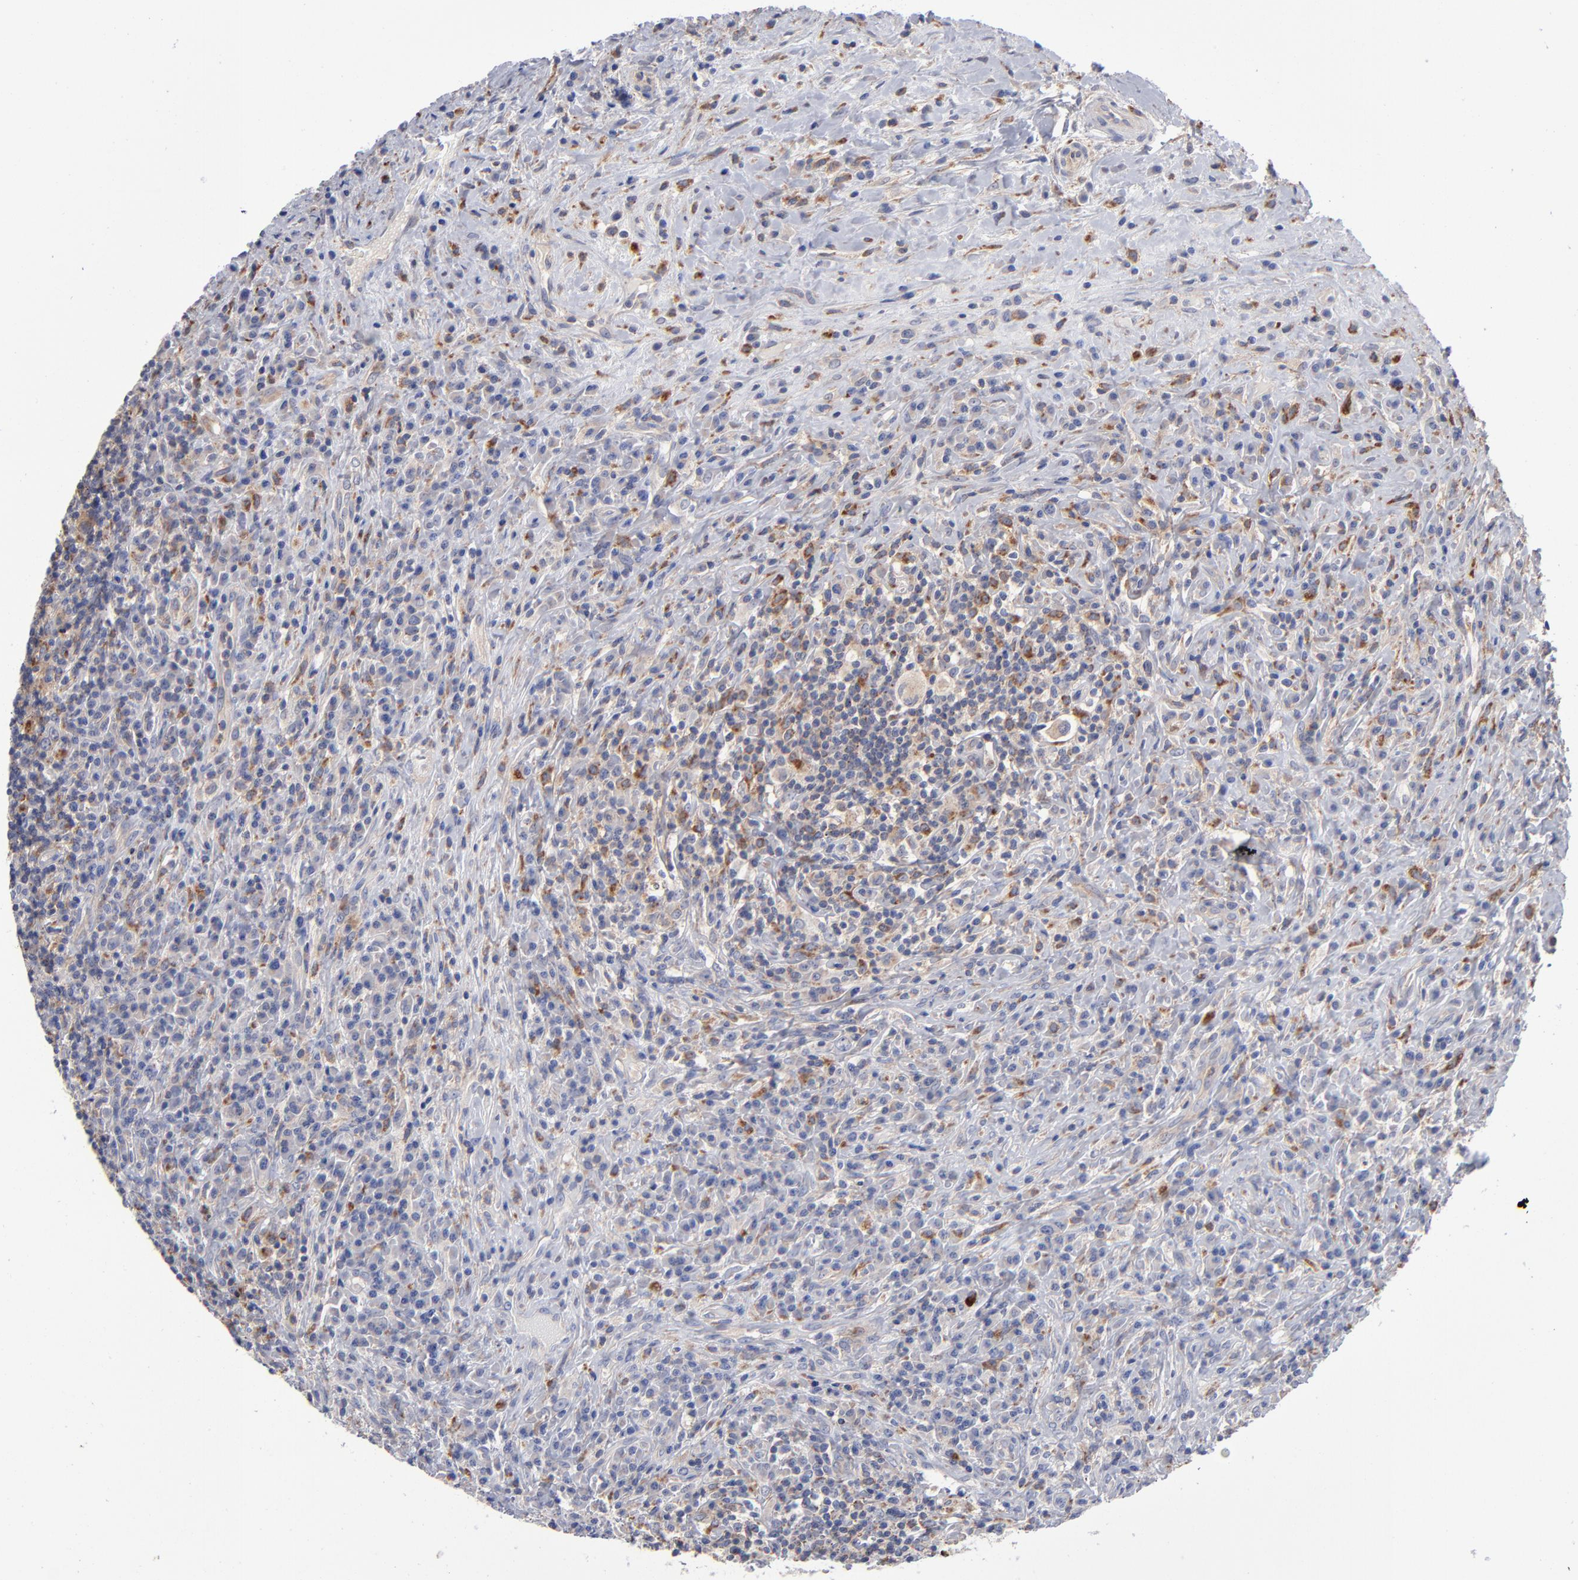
{"staining": {"intensity": "weak", "quantity": "25%-75%", "location": "cytoplasmic/membranous"}, "tissue": "lymphoma", "cell_type": "Tumor cells", "image_type": "cancer", "snomed": [{"axis": "morphology", "description": "Hodgkin's disease, NOS"}, {"axis": "topography", "description": "Lymph node"}], "caption": "The image reveals a brown stain indicating the presence of a protein in the cytoplasmic/membranous of tumor cells in Hodgkin's disease.", "gene": "RRAGB", "patient": {"sex": "female", "age": 25}}